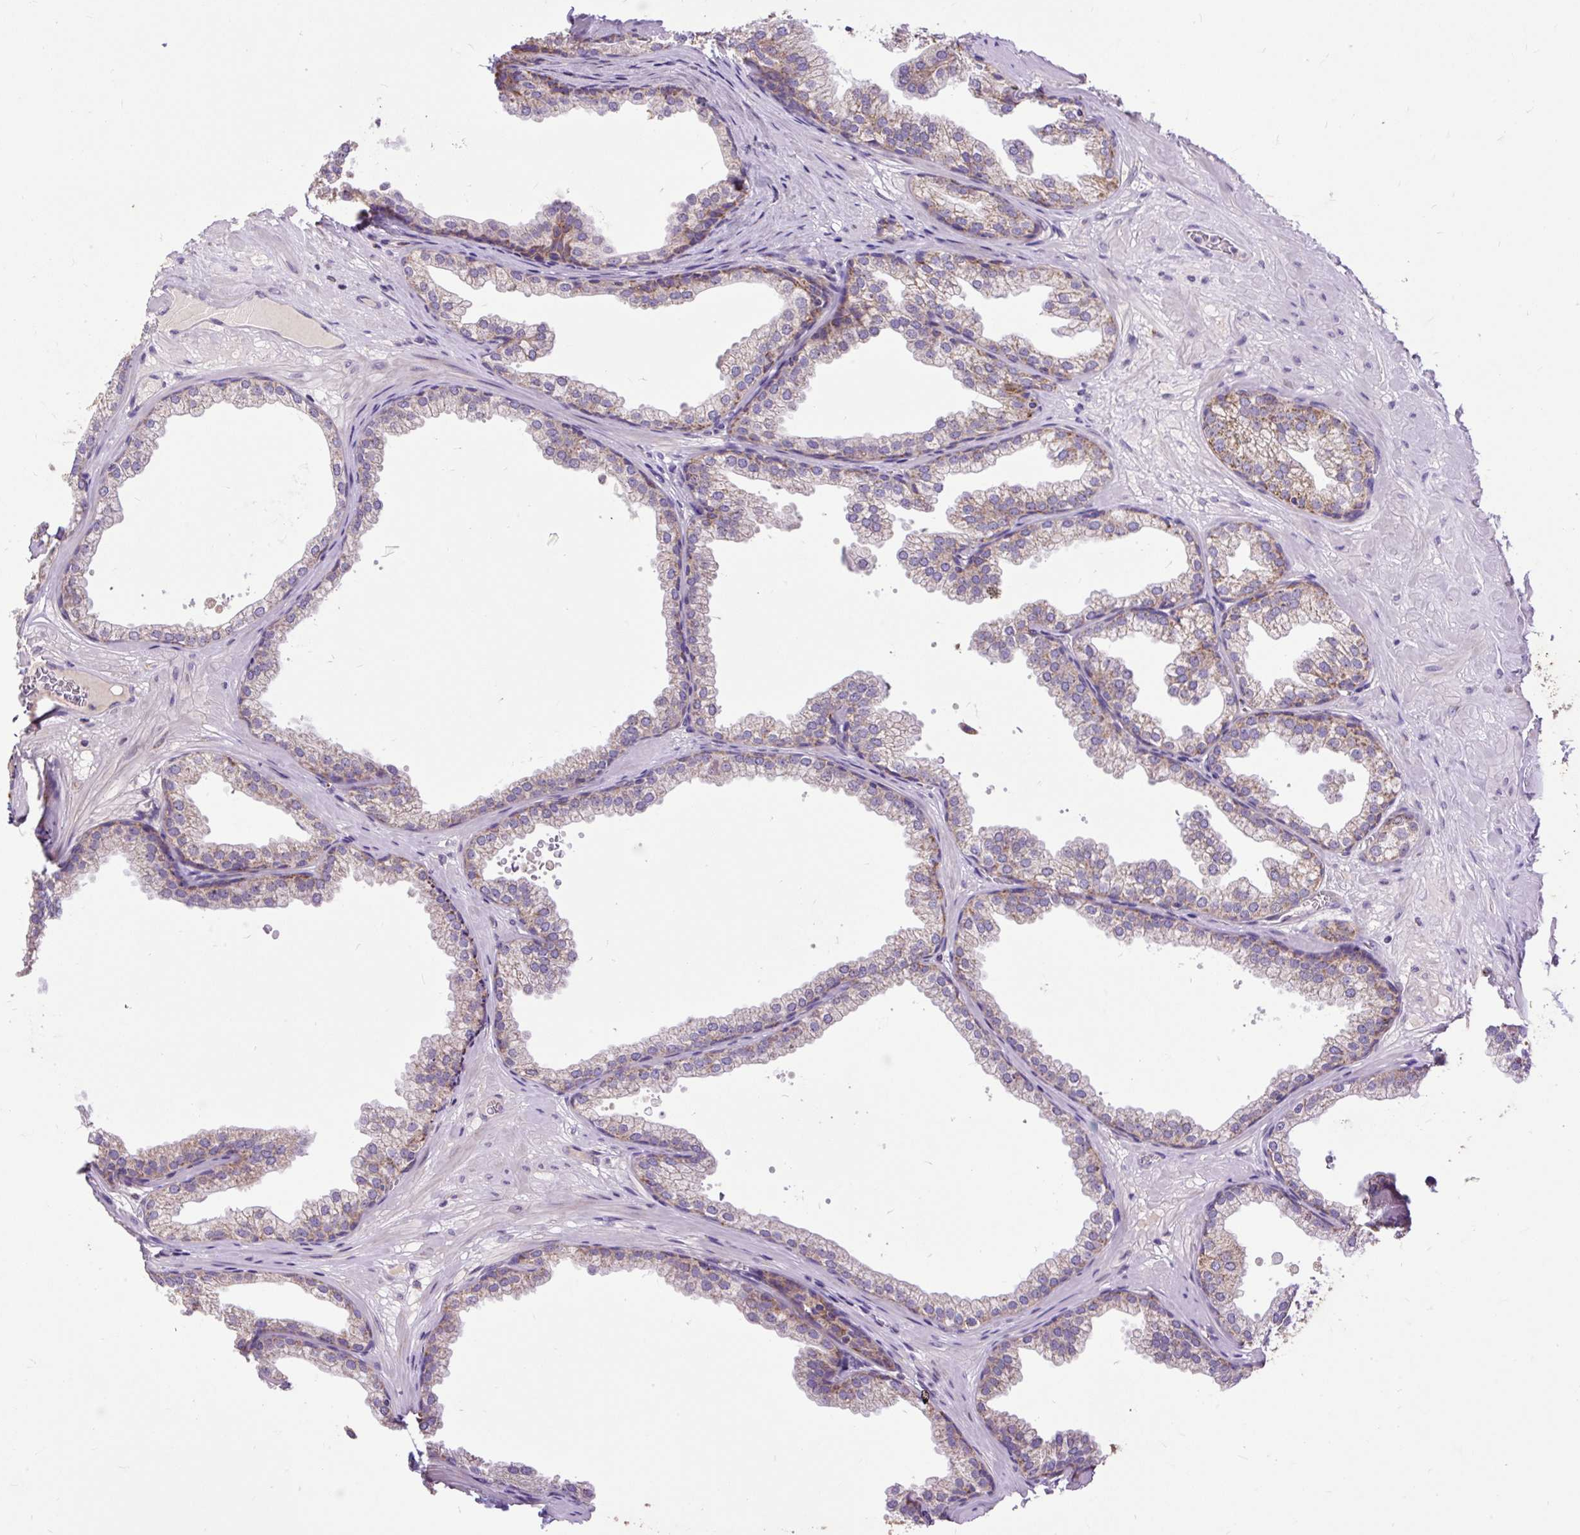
{"staining": {"intensity": "moderate", "quantity": "<25%", "location": "cytoplasmic/membranous"}, "tissue": "prostate", "cell_type": "Glandular cells", "image_type": "normal", "snomed": [{"axis": "morphology", "description": "Normal tissue, NOS"}, {"axis": "topography", "description": "Prostate"}], "caption": "IHC micrograph of normal human prostate stained for a protein (brown), which demonstrates low levels of moderate cytoplasmic/membranous expression in about <25% of glandular cells.", "gene": "TOMM40", "patient": {"sex": "male", "age": 37}}